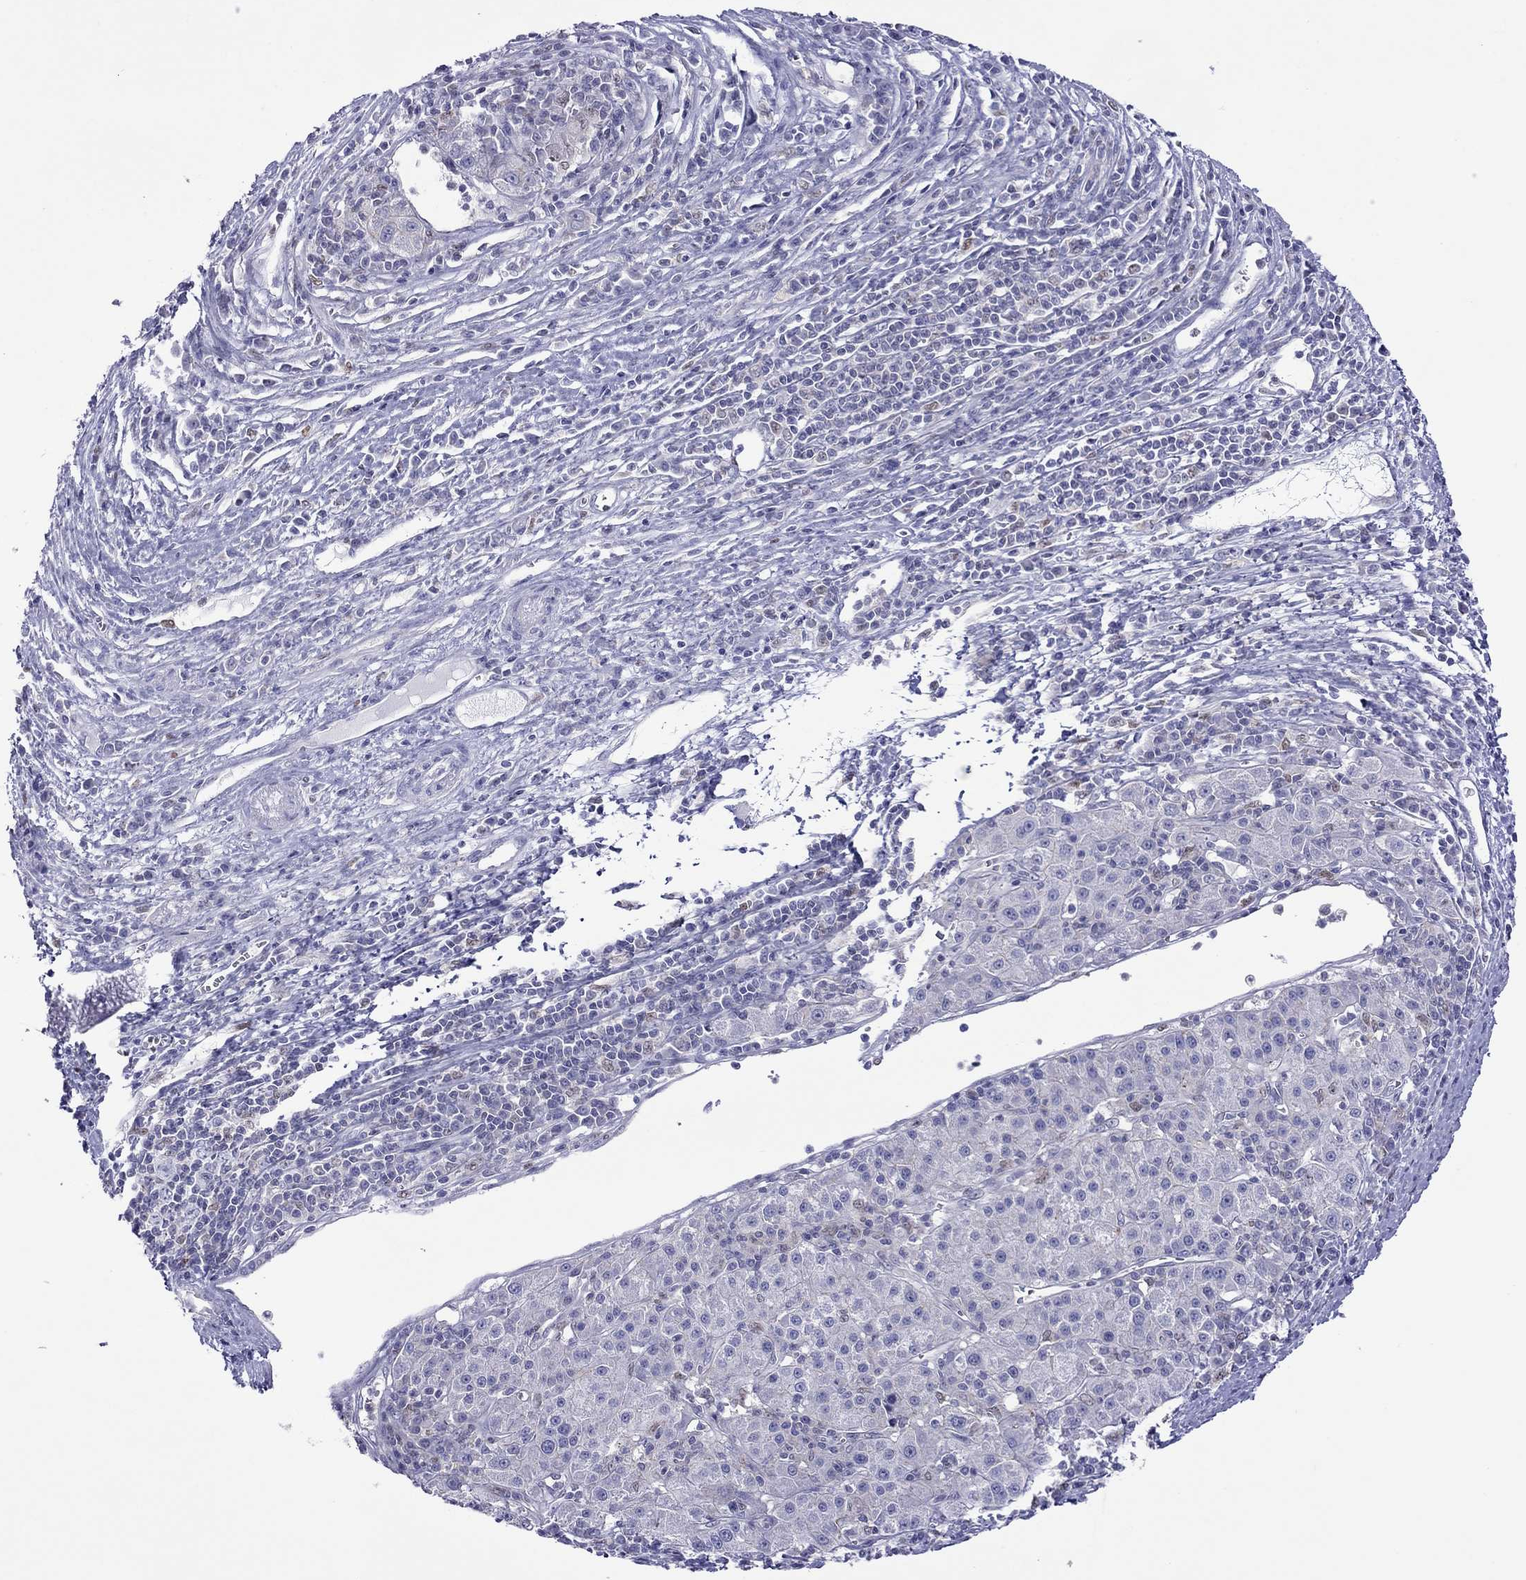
{"staining": {"intensity": "negative", "quantity": "none", "location": "none"}, "tissue": "liver cancer", "cell_type": "Tumor cells", "image_type": "cancer", "snomed": [{"axis": "morphology", "description": "Carcinoma, Hepatocellular, NOS"}, {"axis": "topography", "description": "Liver"}], "caption": "Tumor cells show no significant protein positivity in liver hepatocellular carcinoma.", "gene": "MPZ", "patient": {"sex": "female", "age": 60}}